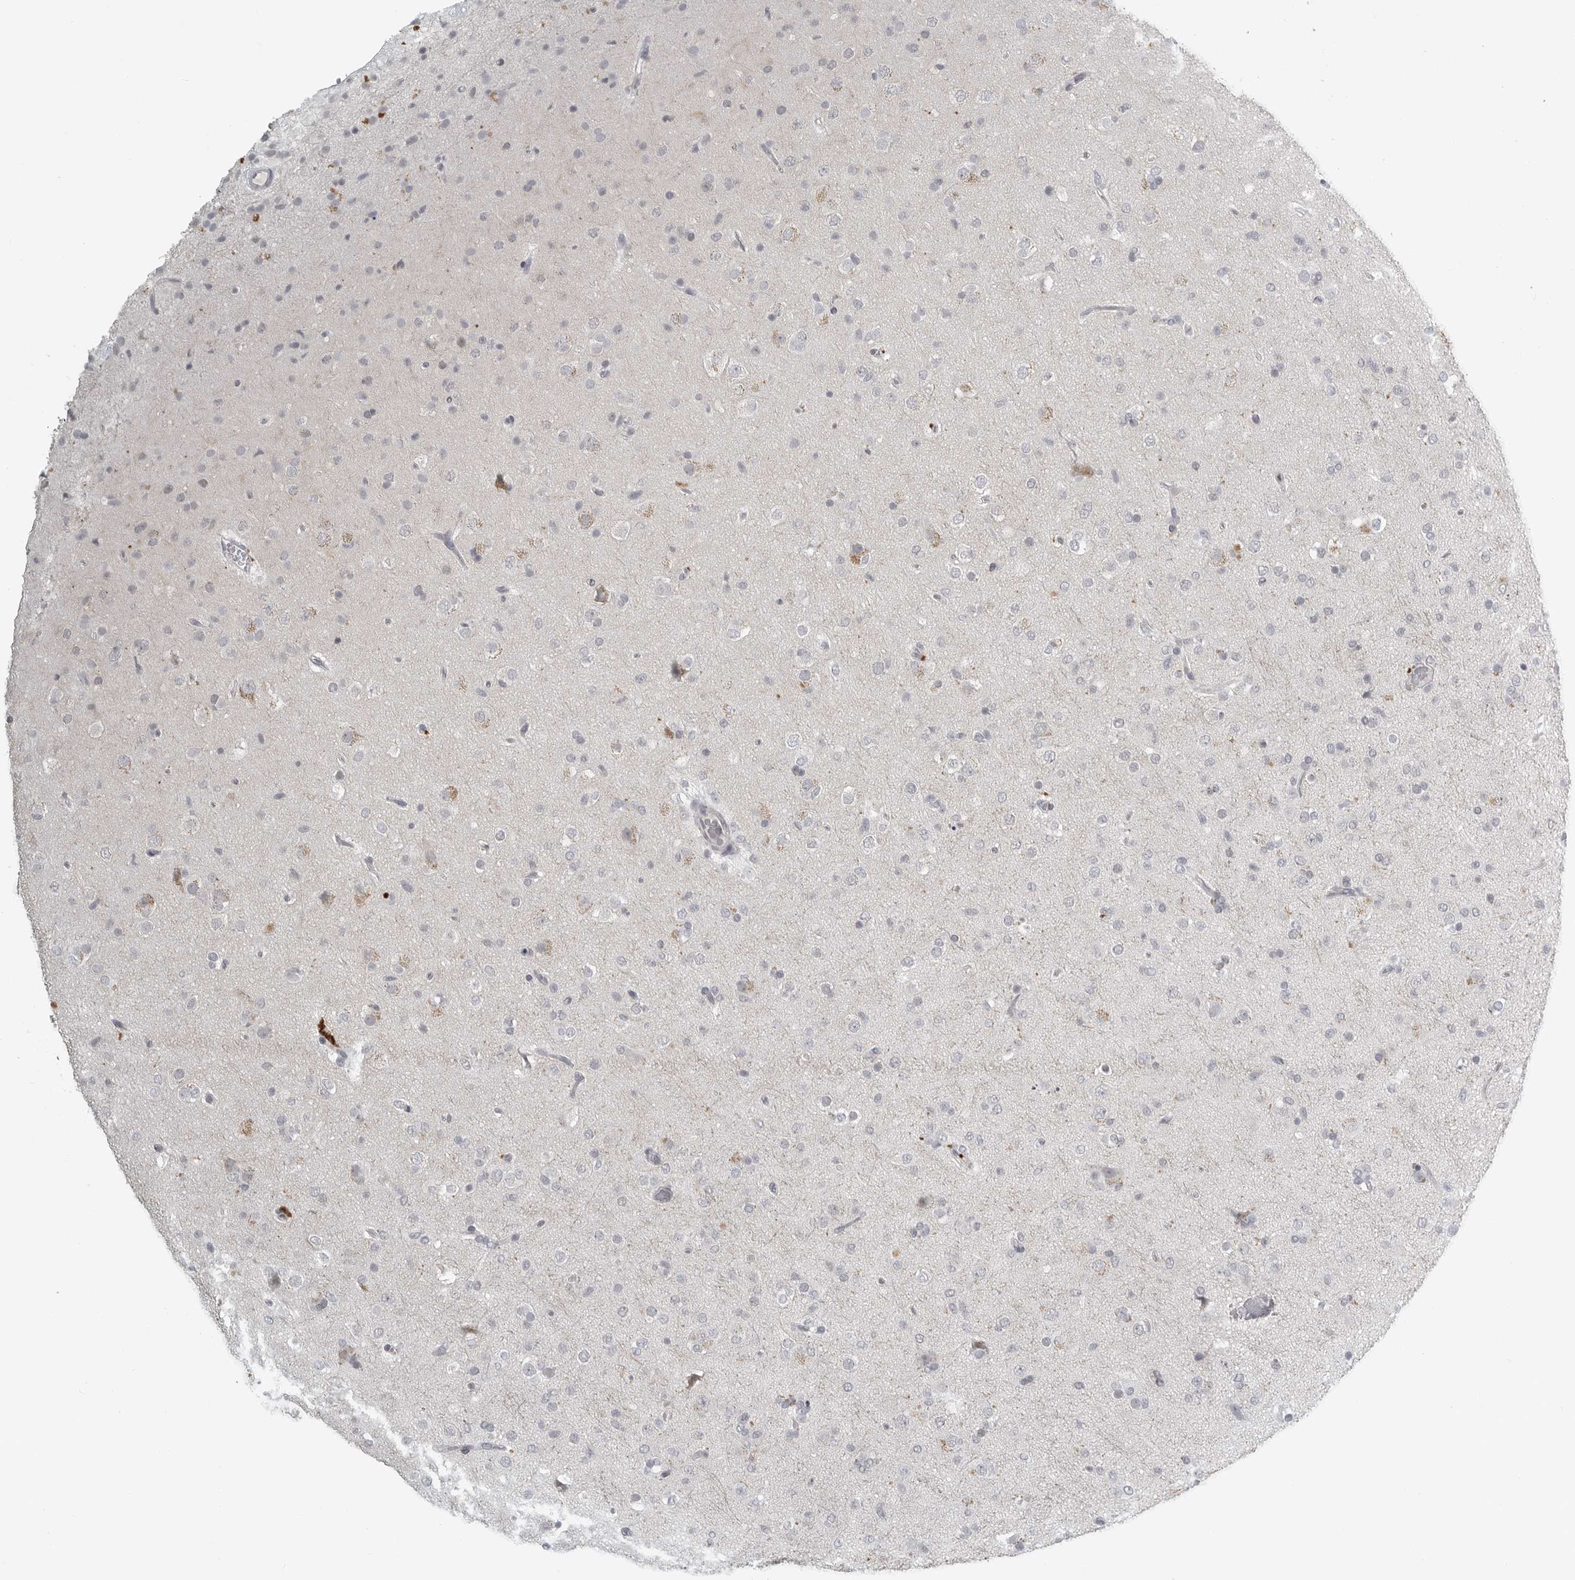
{"staining": {"intensity": "negative", "quantity": "none", "location": "none"}, "tissue": "glioma", "cell_type": "Tumor cells", "image_type": "cancer", "snomed": [{"axis": "morphology", "description": "Glioma, malignant, Low grade"}, {"axis": "topography", "description": "Brain"}], "caption": "Immunohistochemistry of human low-grade glioma (malignant) displays no positivity in tumor cells.", "gene": "BPIFA1", "patient": {"sex": "male", "age": 65}}